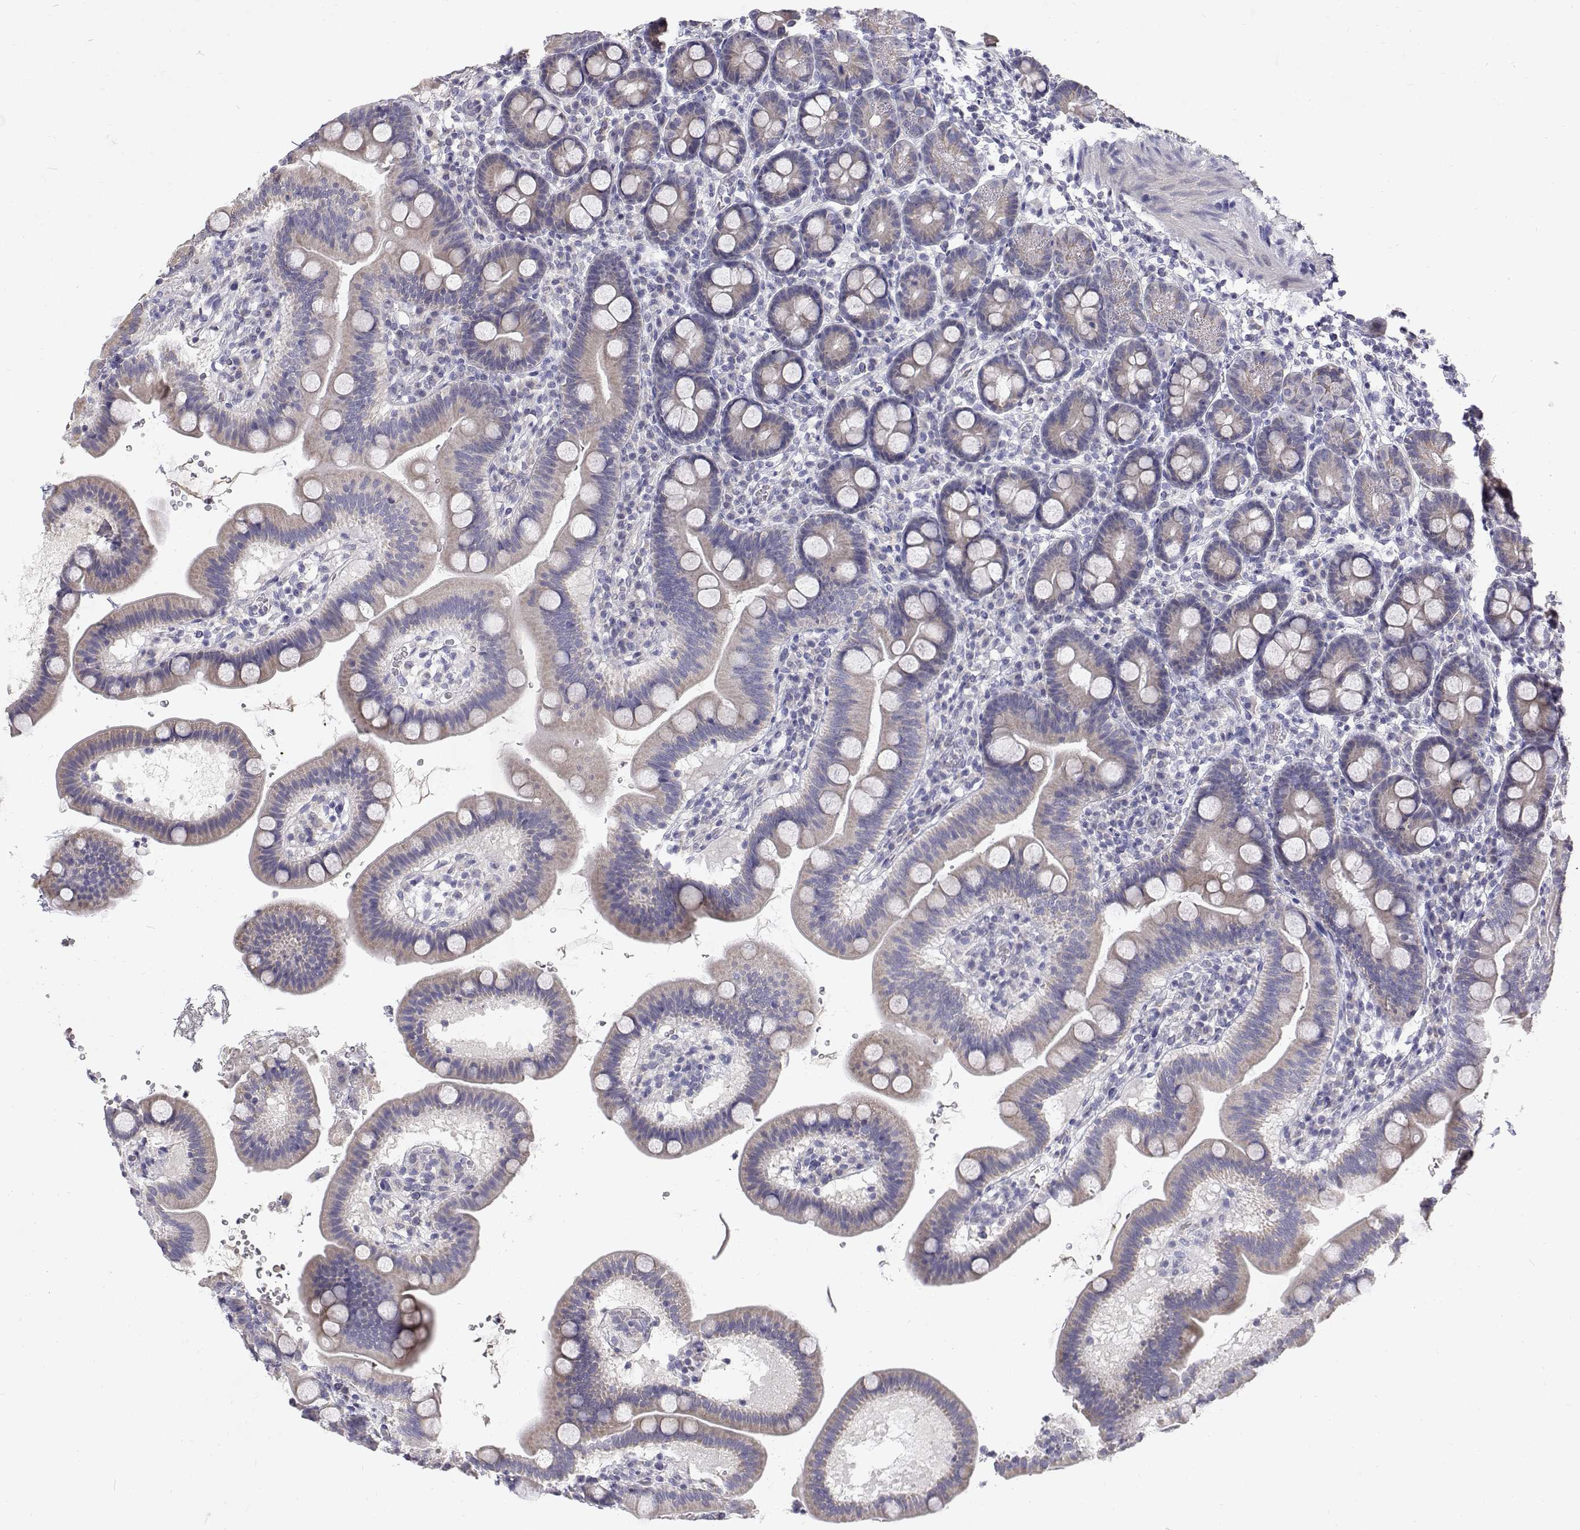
{"staining": {"intensity": "moderate", "quantity": "25%-75%", "location": "cytoplasmic/membranous"}, "tissue": "duodenum", "cell_type": "Glandular cells", "image_type": "normal", "snomed": [{"axis": "morphology", "description": "Normal tissue, NOS"}, {"axis": "topography", "description": "Duodenum"}], "caption": "IHC of benign duodenum reveals medium levels of moderate cytoplasmic/membranous positivity in approximately 25%-75% of glandular cells.", "gene": "TRIM60", "patient": {"sex": "male", "age": 59}}